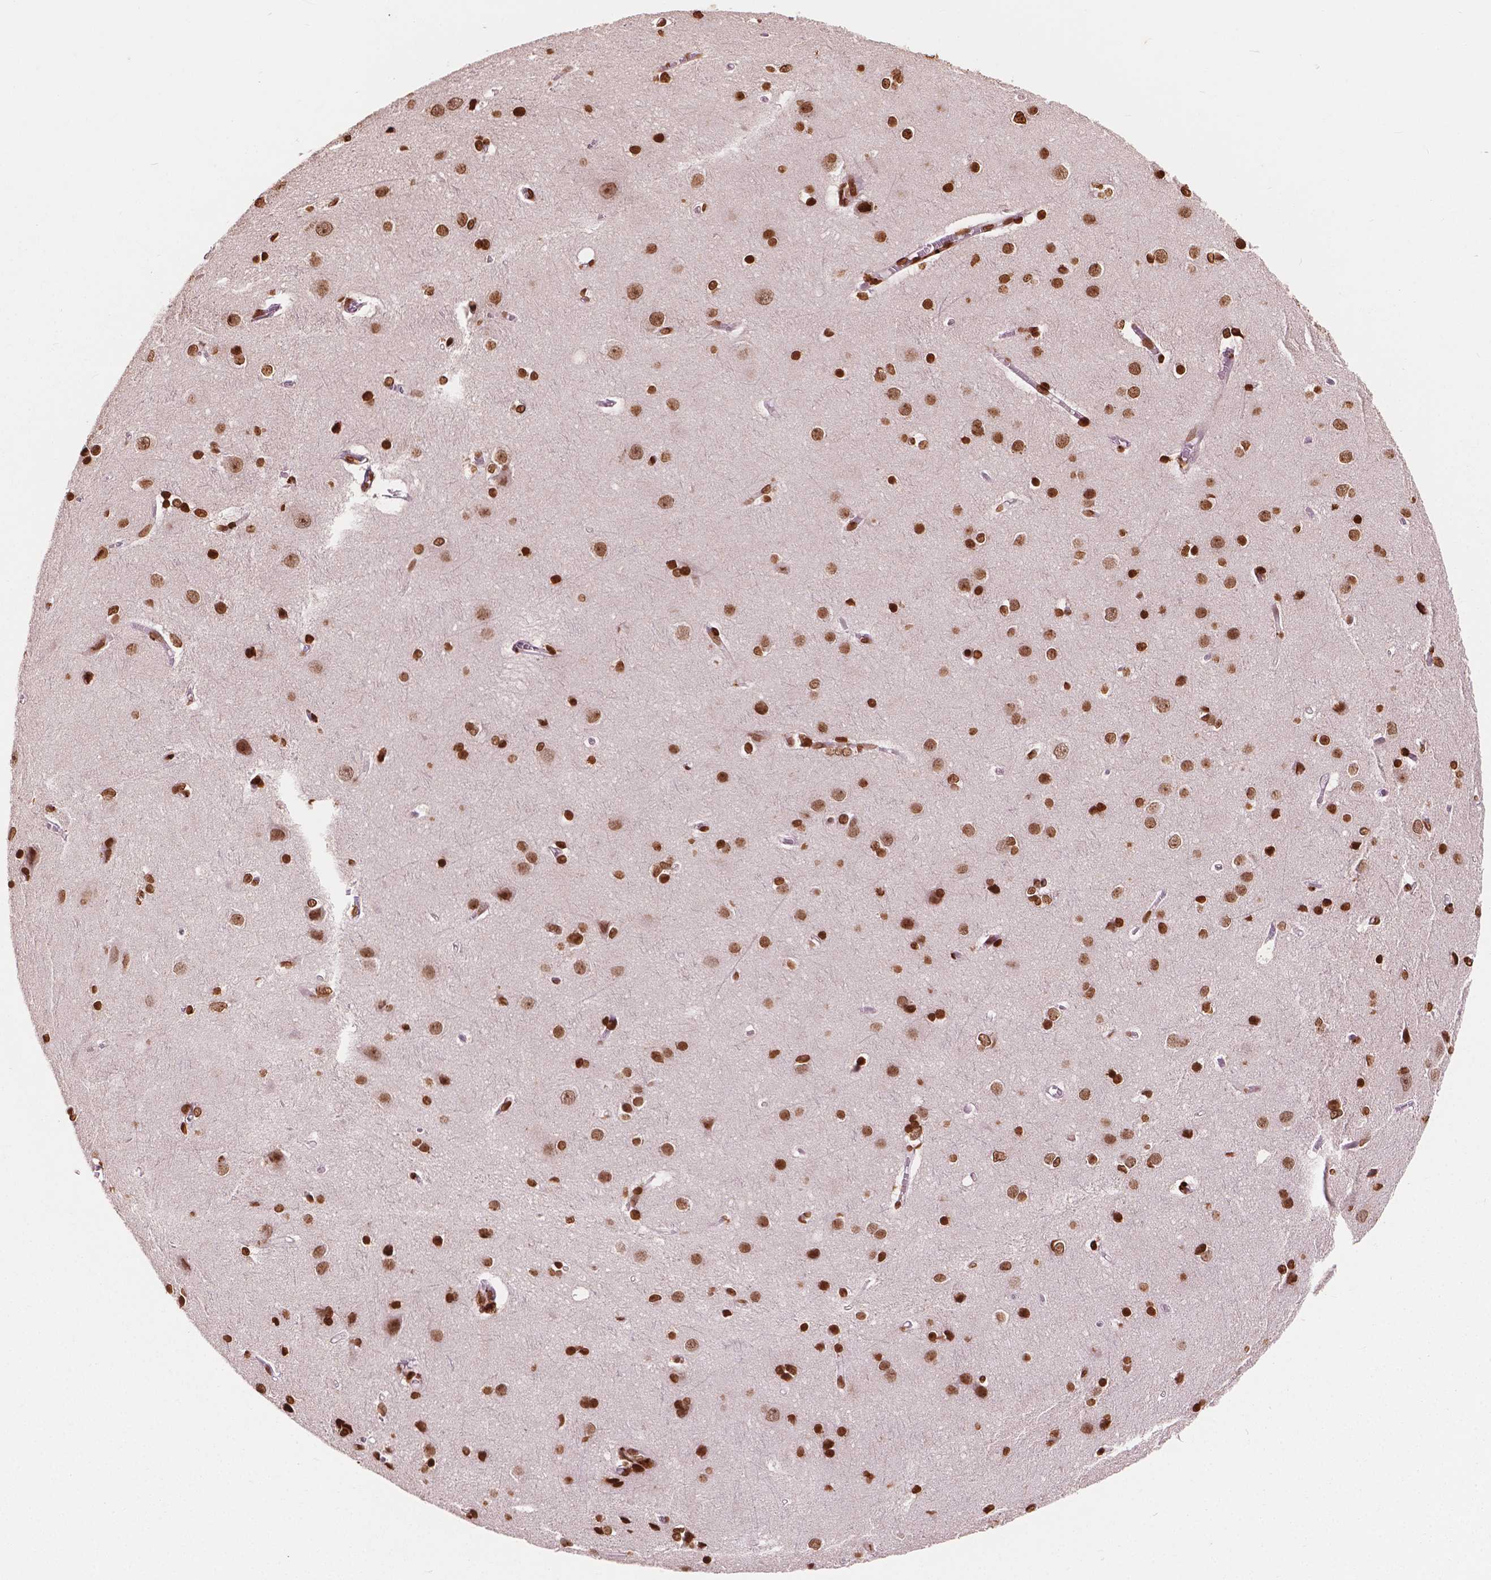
{"staining": {"intensity": "strong", "quantity": ">75%", "location": "nuclear"}, "tissue": "cerebral cortex", "cell_type": "Endothelial cells", "image_type": "normal", "snomed": [{"axis": "morphology", "description": "Normal tissue, NOS"}, {"axis": "topography", "description": "Cerebral cortex"}], "caption": "Cerebral cortex stained with DAB IHC exhibits high levels of strong nuclear positivity in about >75% of endothelial cells.", "gene": "H3C7", "patient": {"sex": "male", "age": 37}}